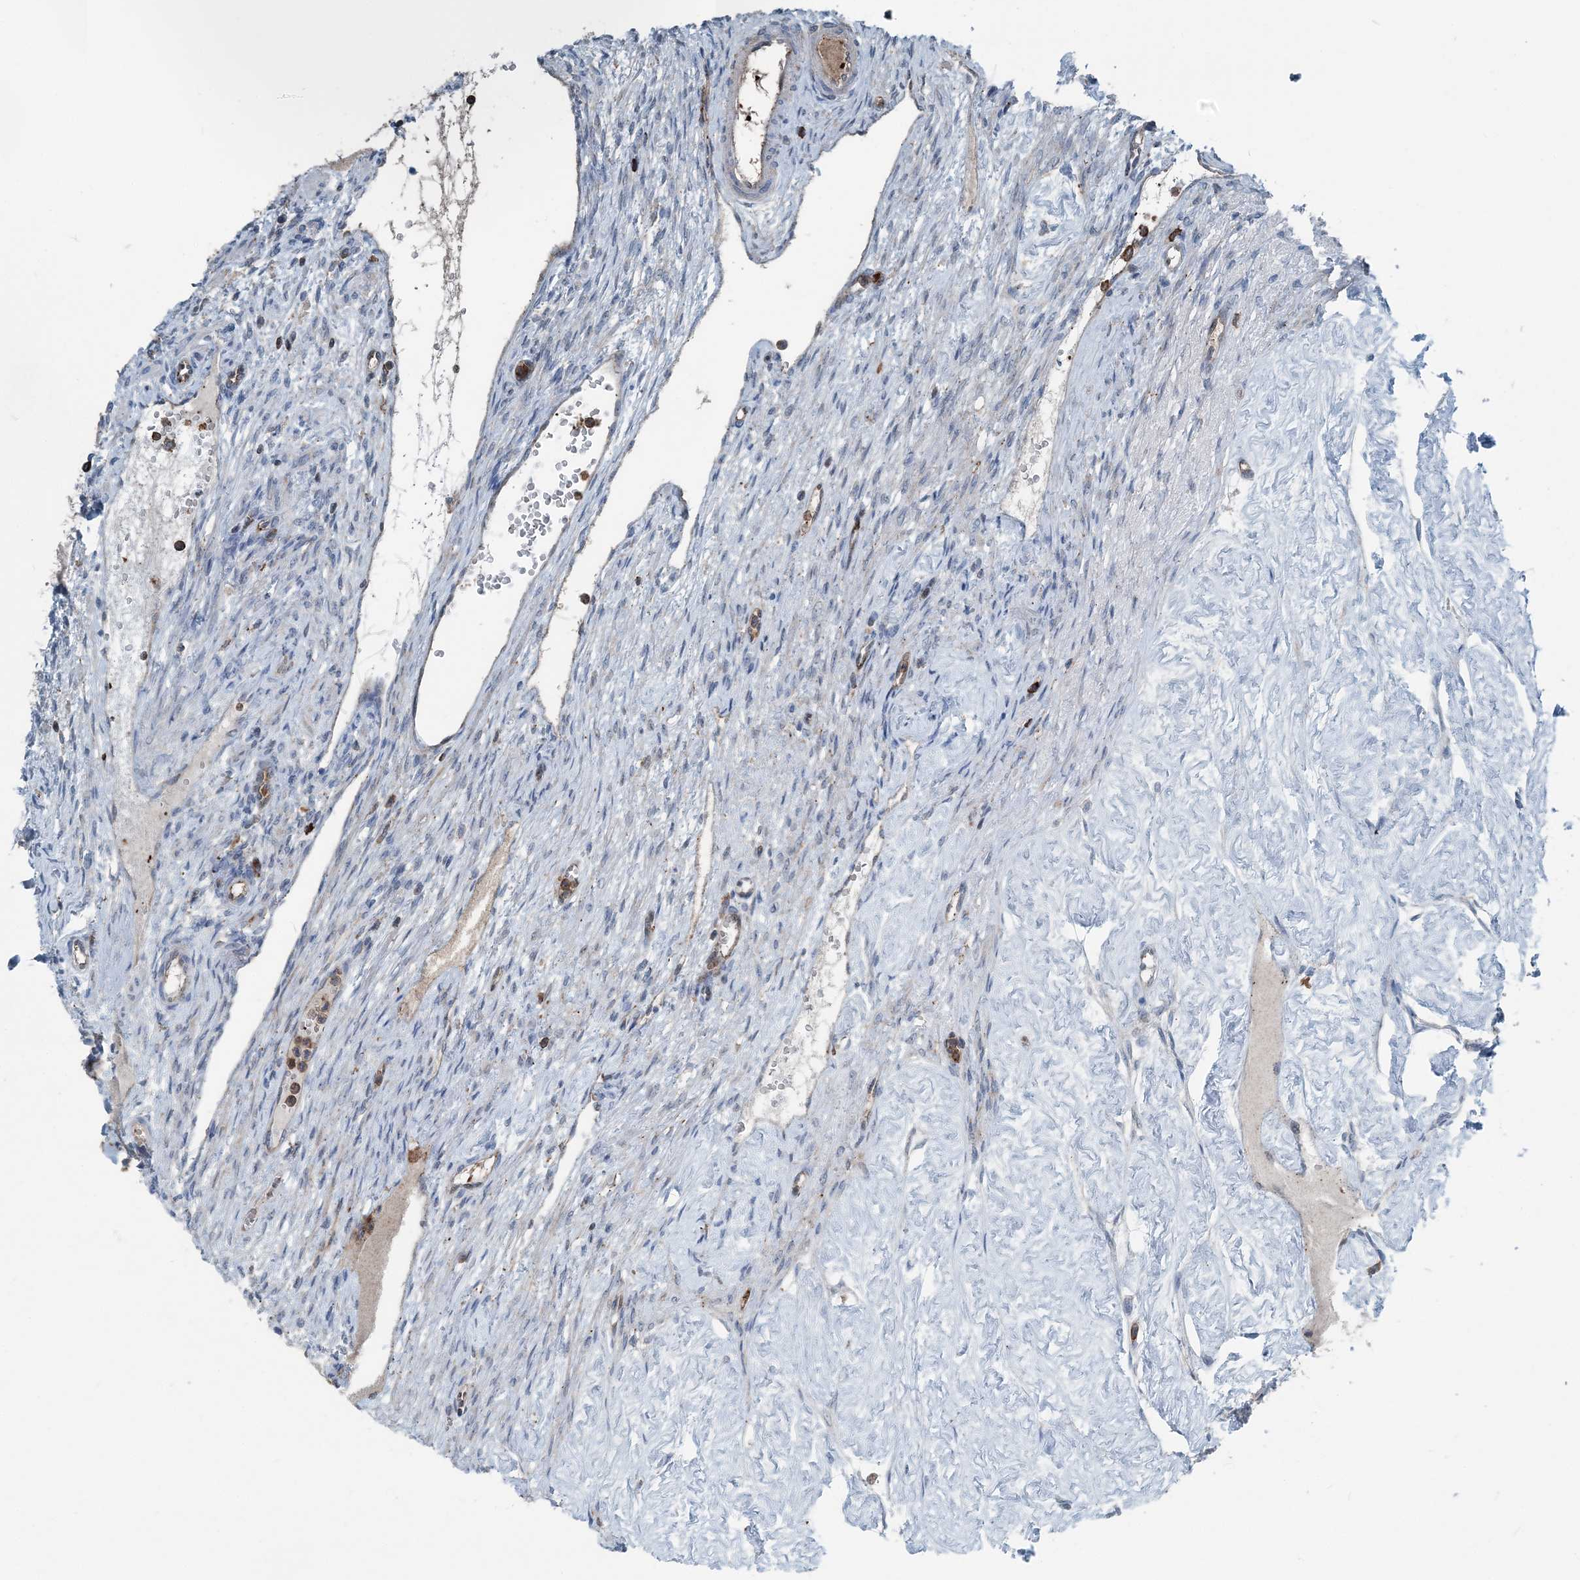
{"staining": {"intensity": "negative", "quantity": "none", "location": "none"}, "tissue": "ovary", "cell_type": "Ovarian stroma cells", "image_type": "normal", "snomed": [{"axis": "morphology", "description": "Normal tissue, NOS"}, {"axis": "morphology", "description": "Cyst, NOS"}, {"axis": "topography", "description": "Ovary"}], "caption": "A micrograph of ovary stained for a protein demonstrates no brown staining in ovarian stroma cells.", "gene": "CFL1", "patient": {"sex": "female", "age": 33}}